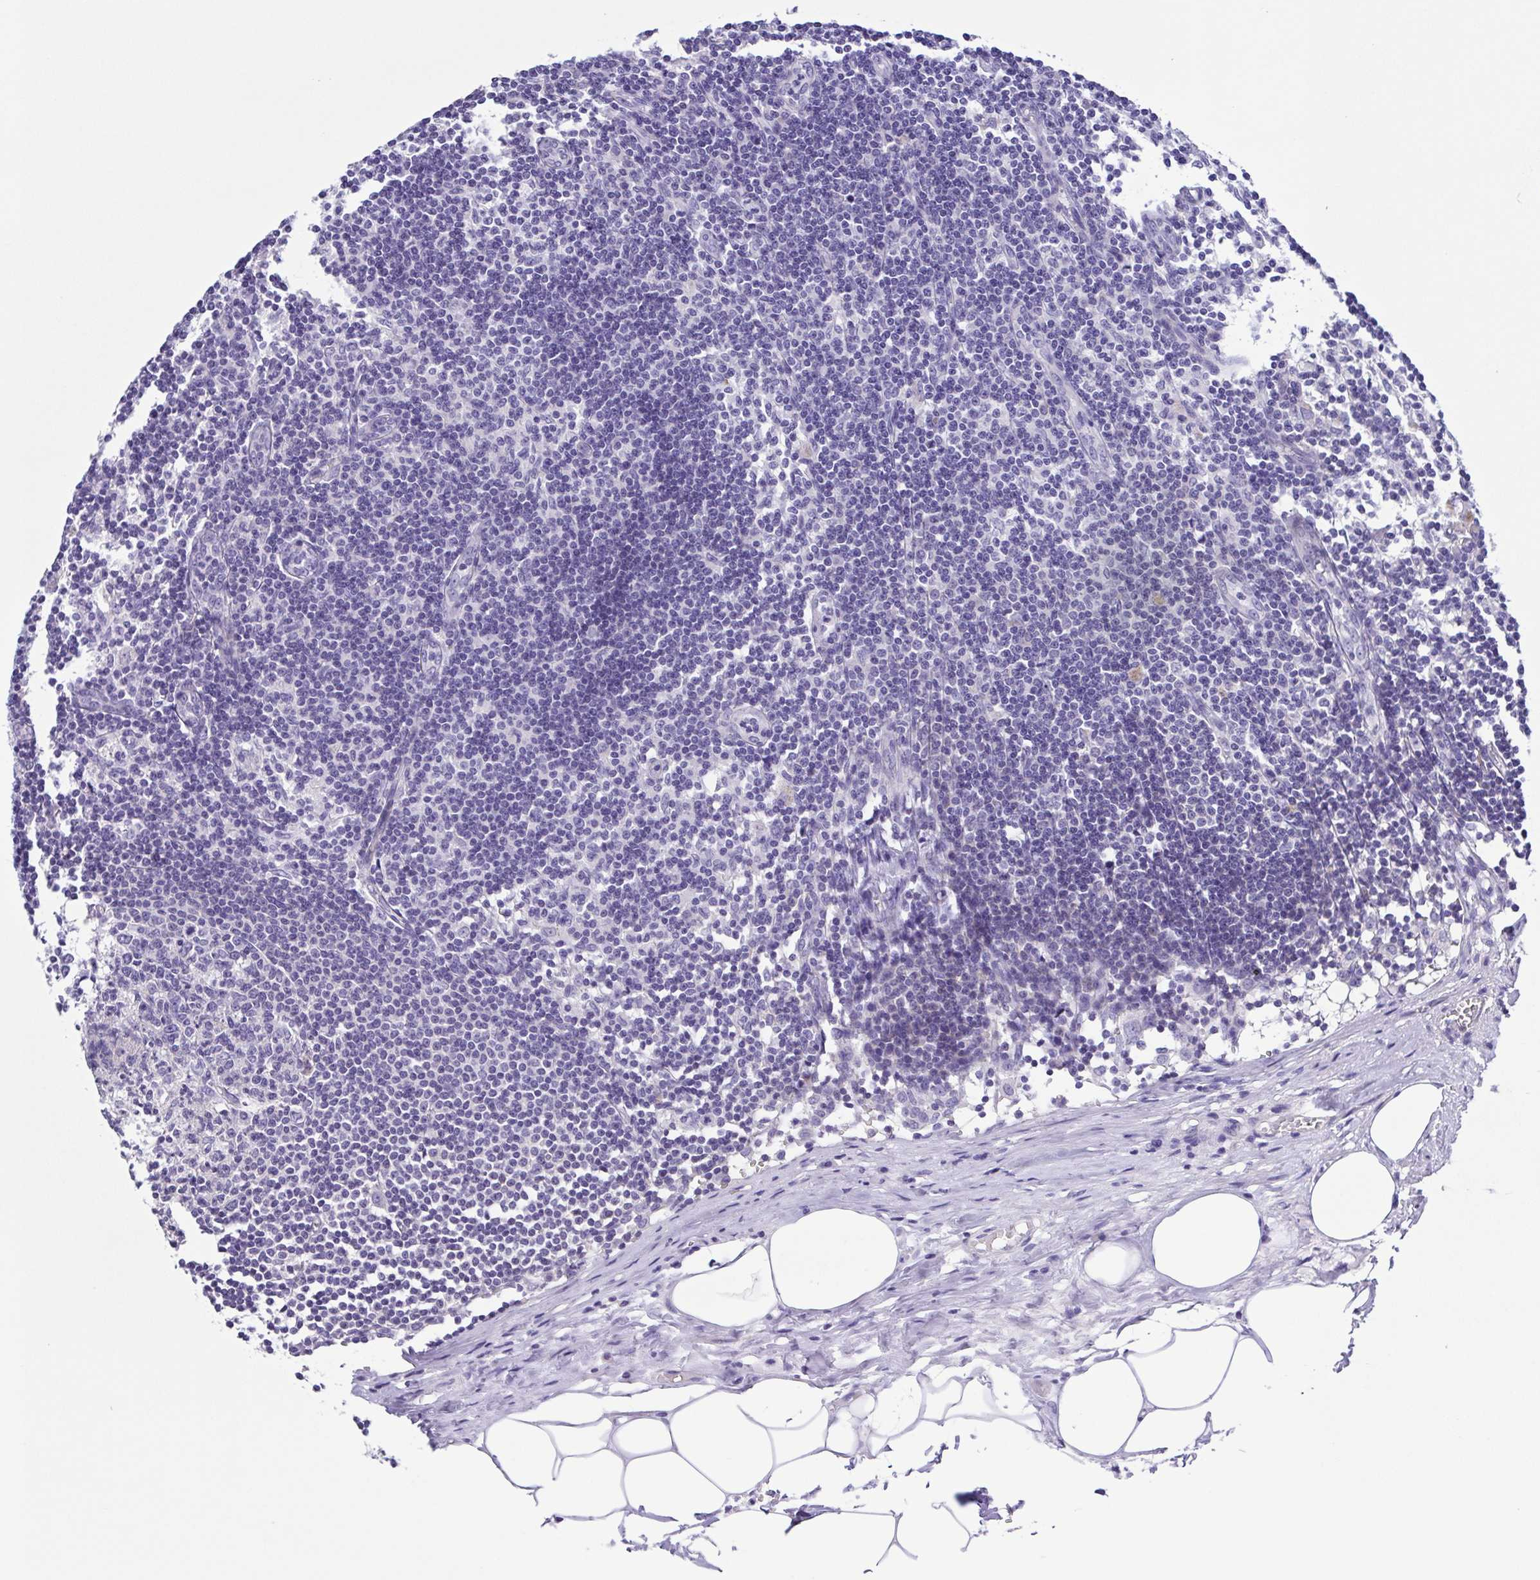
{"staining": {"intensity": "negative", "quantity": "none", "location": "none"}, "tissue": "lymph node", "cell_type": "Germinal center cells", "image_type": "normal", "snomed": [{"axis": "morphology", "description": "Normal tissue, NOS"}, {"axis": "topography", "description": "Lymph node"}], "caption": "A high-resolution micrograph shows IHC staining of unremarkable lymph node, which reveals no significant staining in germinal center cells. (Immunohistochemistry, brightfield microscopy, high magnification).", "gene": "ISM2", "patient": {"sex": "female", "age": 69}}